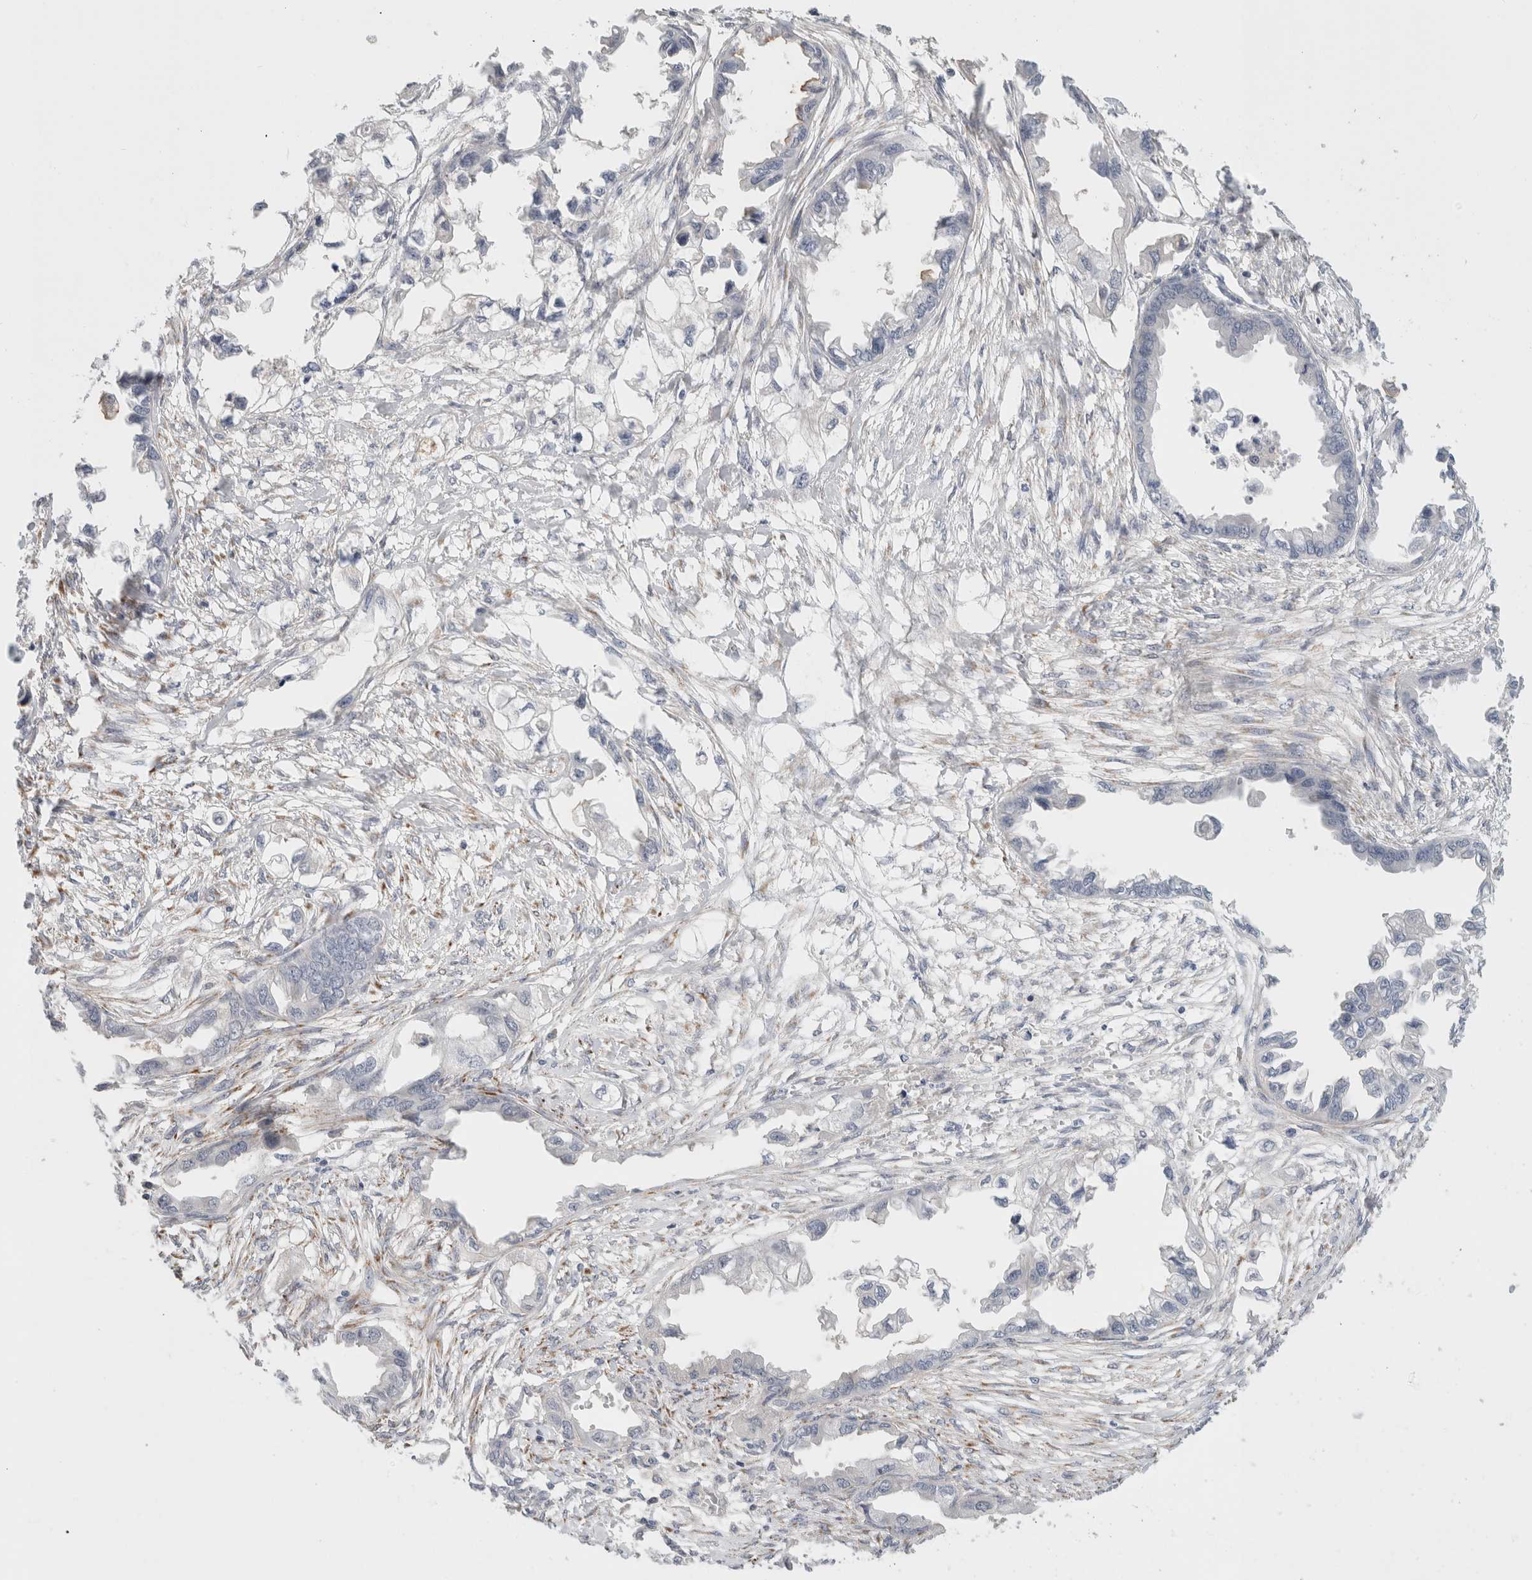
{"staining": {"intensity": "negative", "quantity": "none", "location": "none"}, "tissue": "endometrial cancer", "cell_type": "Tumor cells", "image_type": "cancer", "snomed": [{"axis": "morphology", "description": "Adenocarcinoma, NOS"}, {"axis": "morphology", "description": "Adenocarcinoma, metastatic, NOS"}, {"axis": "topography", "description": "Adipose tissue"}, {"axis": "topography", "description": "Endometrium"}], "caption": "Image shows no significant protein expression in tumor cells of endometrial metastatic adenocarcinoma.", "gene": "HCN3", "patient": {"sex": "female", "age": 67}}